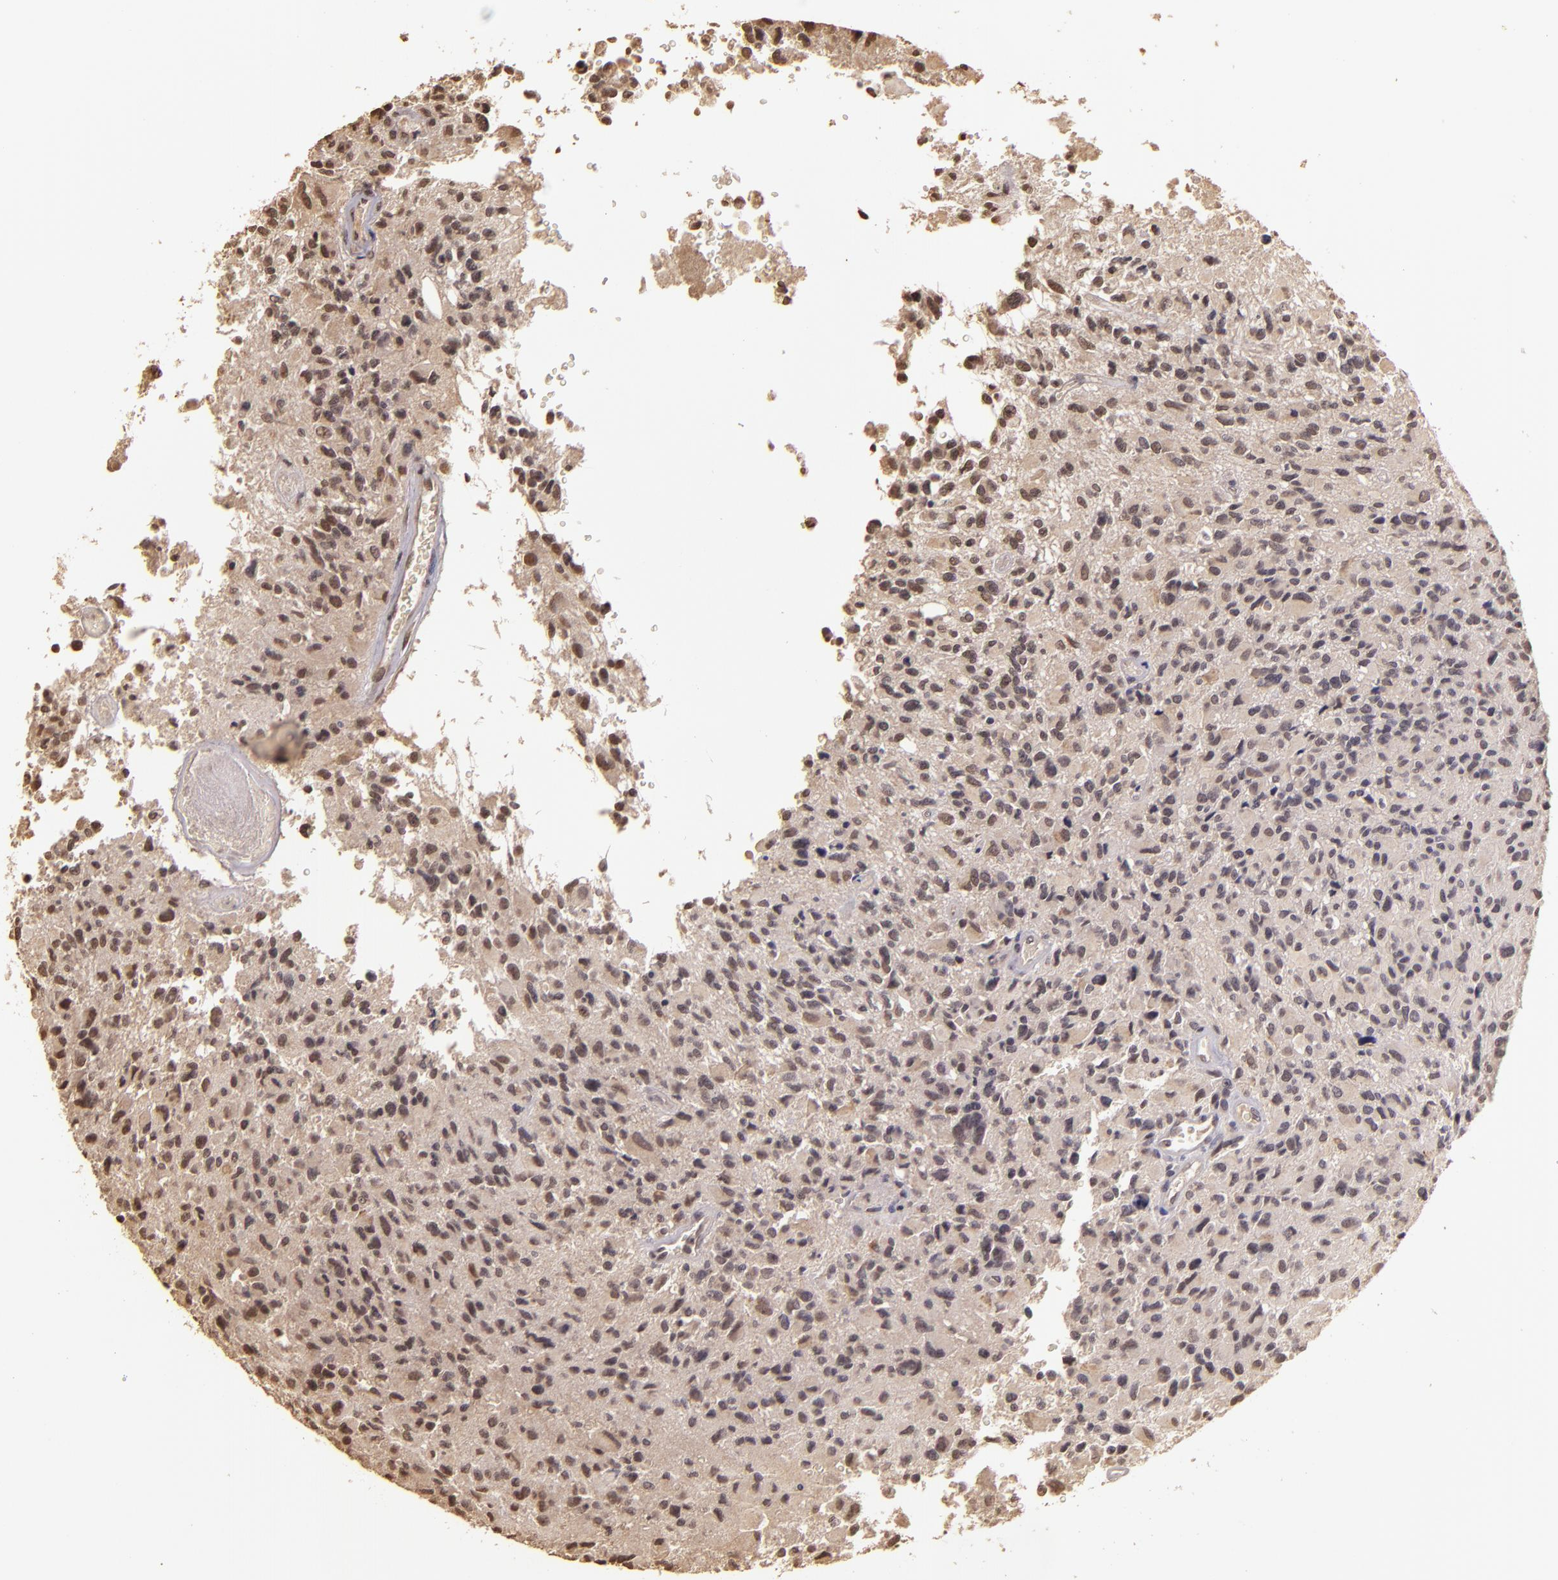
{"staining": {"intensity": "weak", "quantity": ">75%", "location": "cytoplasmic/membranous,nuclear"}, "tissue": "glioma", "cell_type": "Tumor cells", "image_type": "cancer", "snomed": [{"axis": "morphology", "description": "Glioma, malignant, High grade"}, {"axis": "topography", "description": "Brain"}], "caption": "Glioma tissue displays weak cytoplasmic/membranous and nuclear expression in about >75% of tumor cells, visualized by immunohistochemistry.", "gene": "CUL1", "patient": {"sex": "male", "age": 69}}